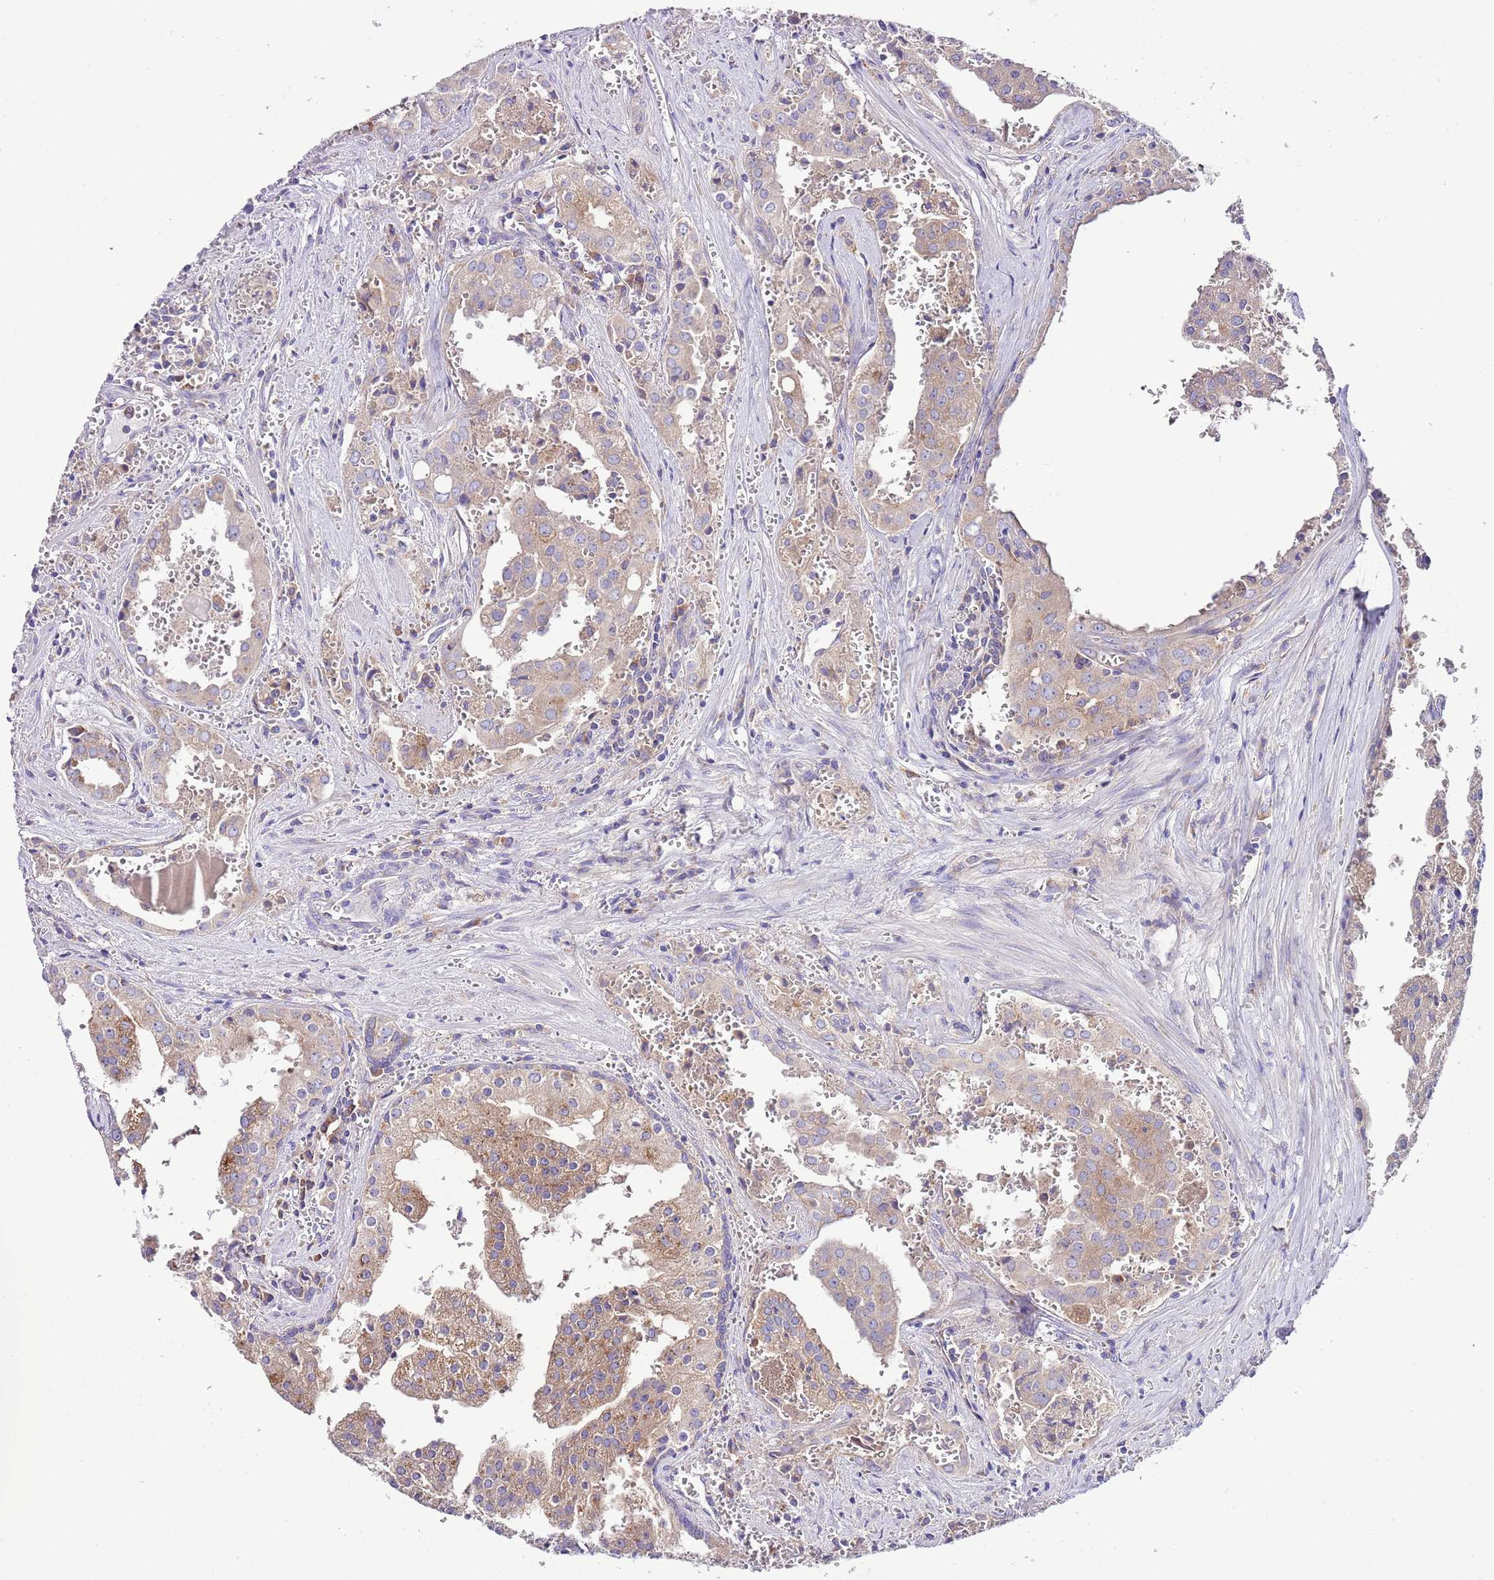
{"staining": {"intensity": "weak", "quantity": ">75%", "location": "cytoplasmic/membranous"}, "tissue": "prostate cancer", "cell_type": "Tumor cells", "image_type": "cancer", "snomed": [{"axis": "morphology", "description": "Adenocarcinoma, High grade"}, {"axis": "topography", "description": "Prostate"}], "caption": "IHC photomicrograph of prostate cancer stained for a protein (brown), which demonstrates low levels of weak cytoplasmic/membranous expression in about >75% of tumor cells.", "gene": "RPS10", "patient": {"sex": "male", "age": 68}}